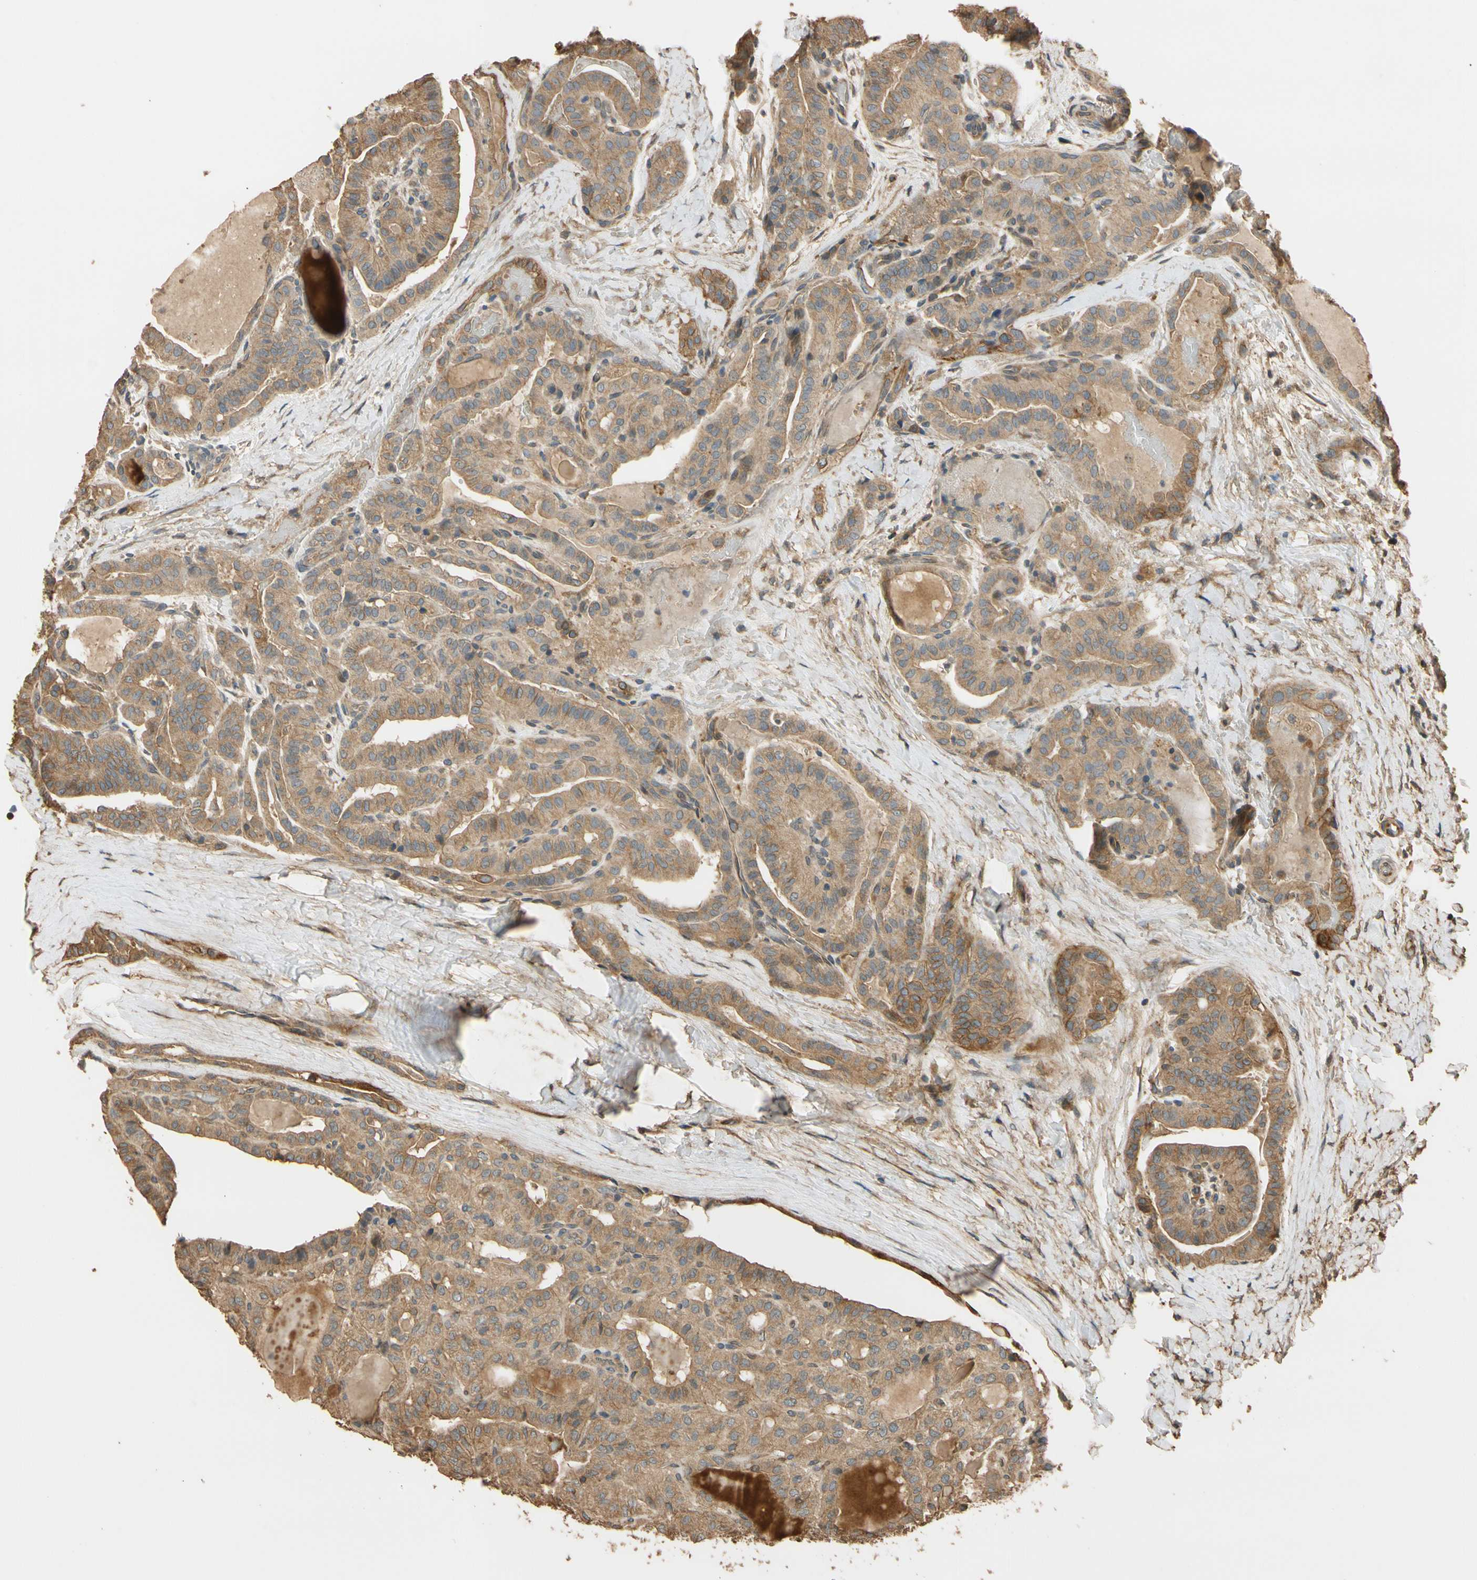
{"staining": {"intensity": "moderate", "quantity": ">75%", "location": "cytoplasmic/membranous"}, "tissue": "thyroid cancer", "cell_type": "Tumor cells", "image_type": "cancer", "snomed": [{"axis": "morphology", "description": "Papillary adenocarcinoma, NOS"}, {"axis": "topography", "description": "Thyroid gland"}], "caption": "An image showing moderate cytoplasmic/membranous staining in approximately >75% of tumor cells in thyroid cancer (papillary adenocarcinoma), as visualized by brown immunohistochemical staining.", "gene": "MGRN1", "patient": {"sex": "male", "age": 77}}